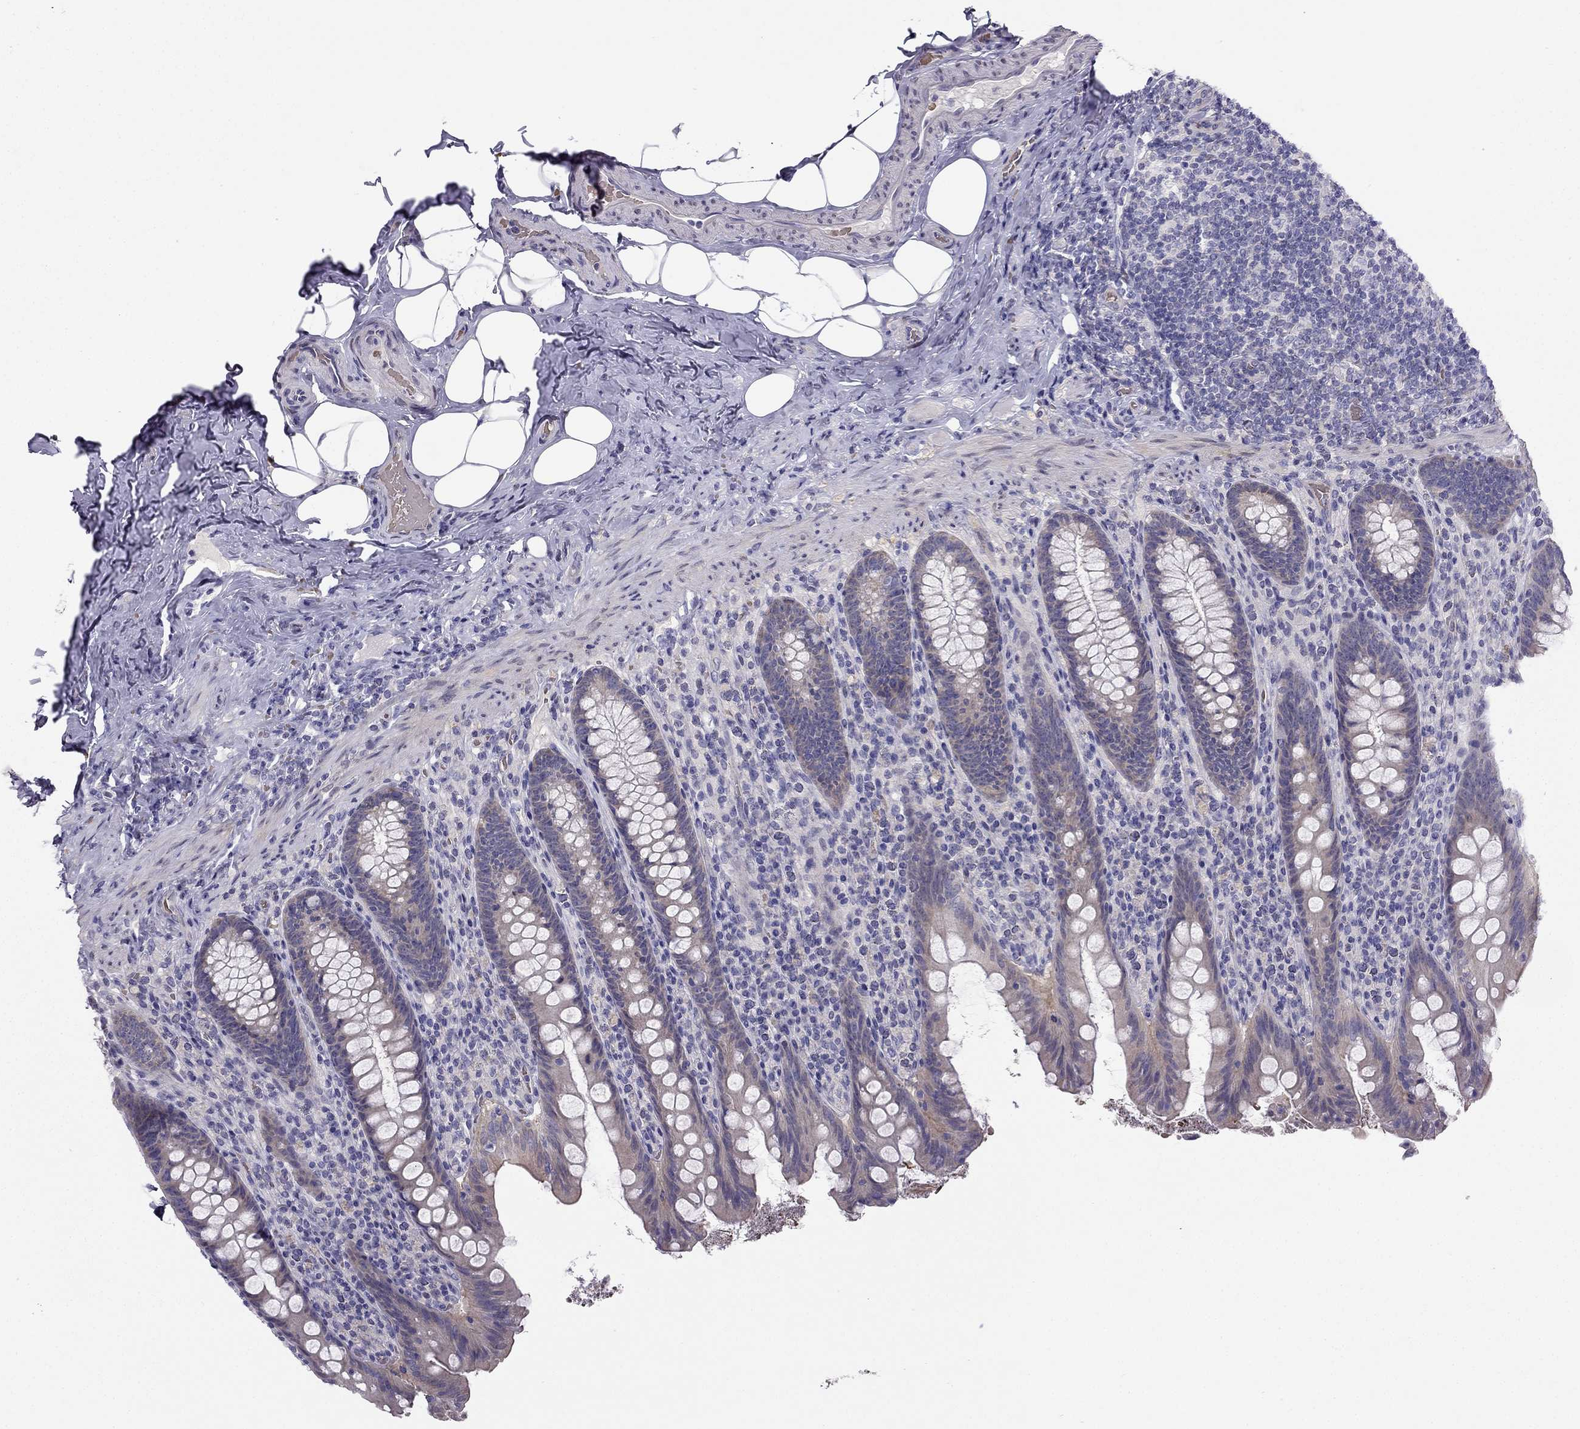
{"staining": {"intensity": "negative", "quantity": "none", "location": "none"}, "tissue": "appendix", "cell_type": "Glandular cells", "image_type": "normal", "snomed": [{"axis": "morphology", "description": "Normal tissue, NOS"}, {"axis": "topography", "description": "Appendix"}], "caption": "A high-resolution histopathology image shows immunohistochemistry (IHC) staining of benign appendix, which exhibits no significant expression in glandular cells.", "gene": "RSPH14", "patient": {"sex": "male", "age": 45}}